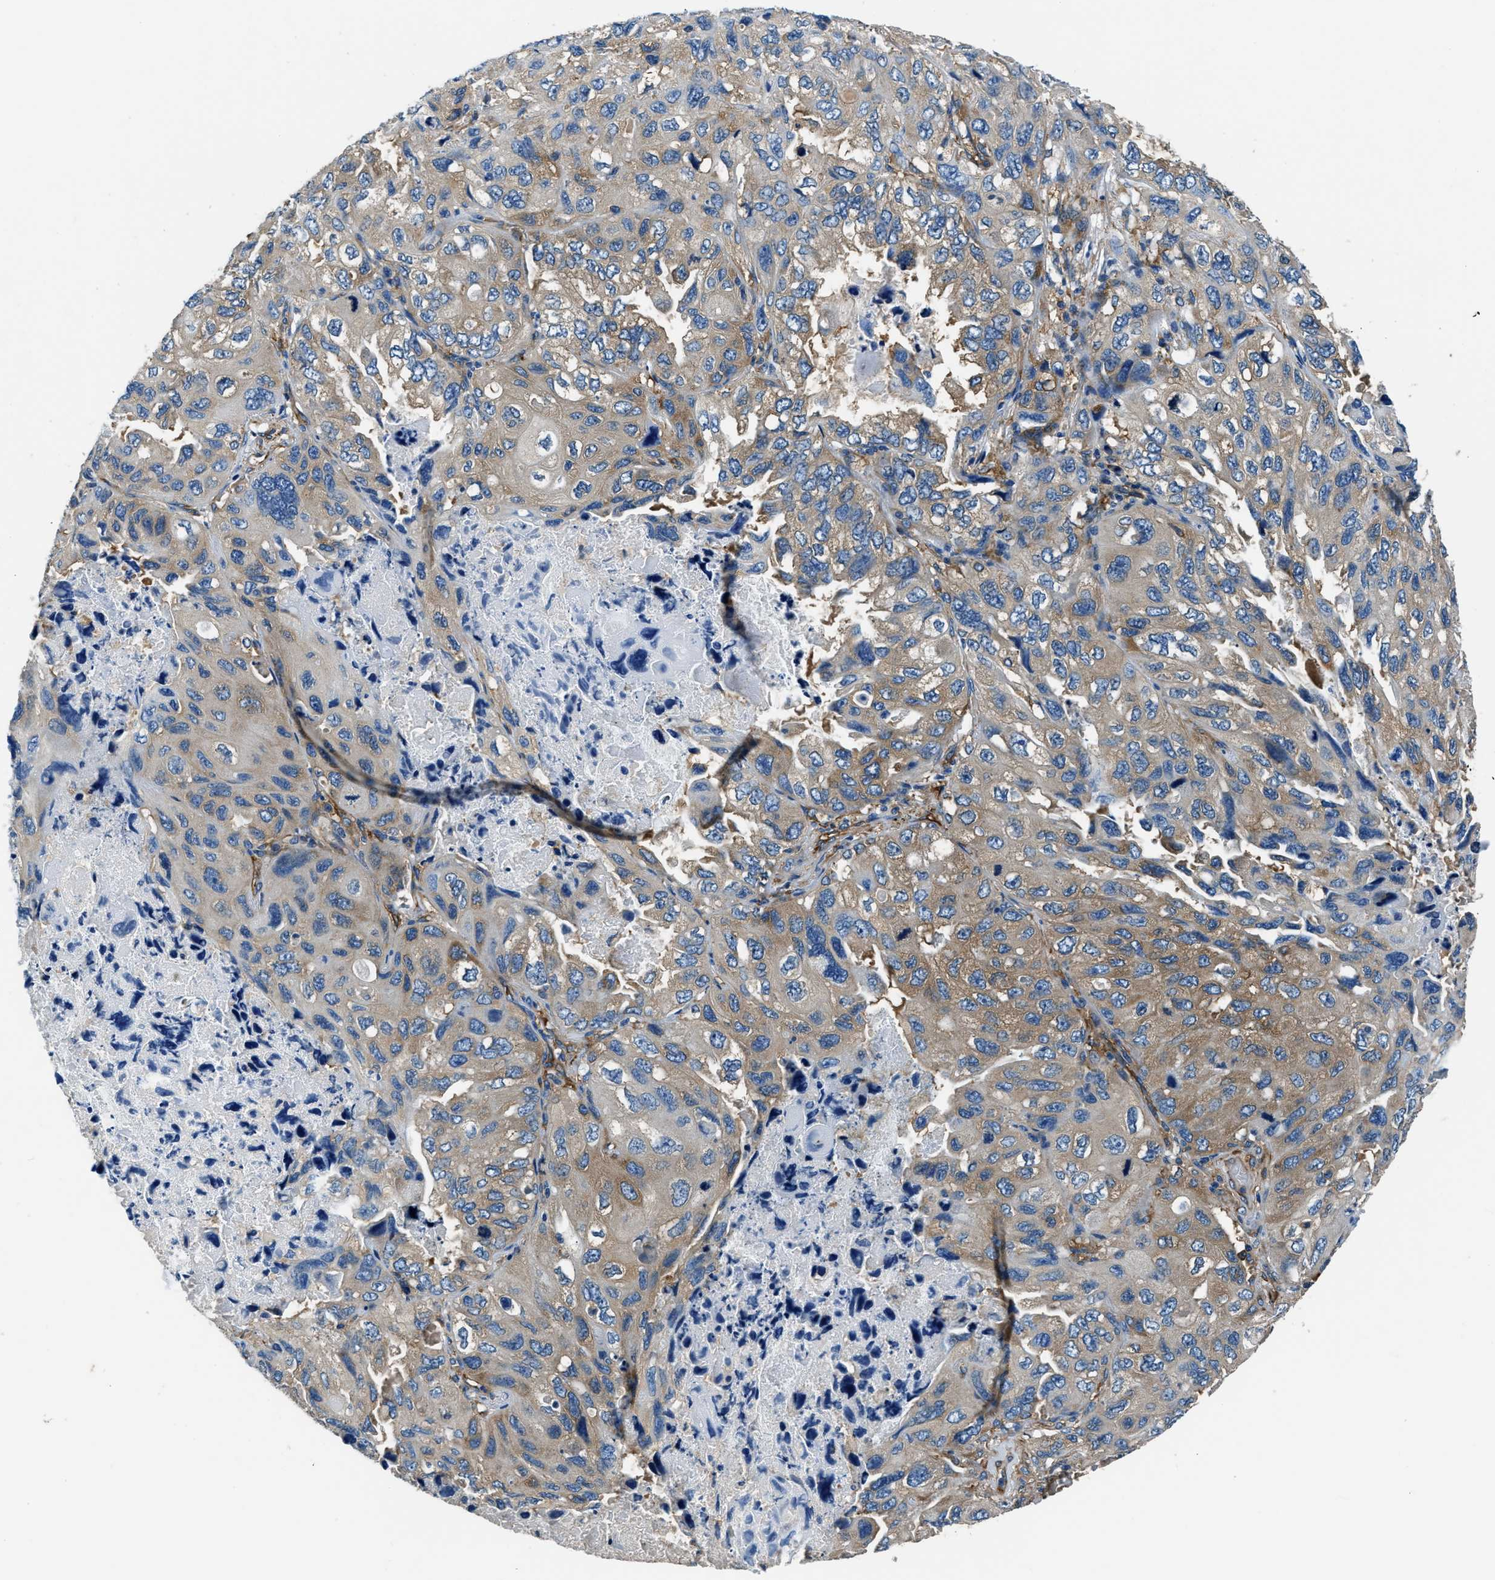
{"staining": {"intensity": "weak", "quantity": "<25%", "location": "cytoplasmic/membranous"}, "tissue": "lung cancer", "cell_type": "Tumor cells", "image_type": "cancer", "snomed": [{"axis": "morphology", "description": "Squamous cell carcinoma, NOS"}, {"axis": "topography", "description": "Lung"}], "caption": "Tumor cells show no significant protein staining in lung cancer (squamous cell carcinoma).", "gene": "EEA1", "patient": {"sex": "female", "age": 73}}